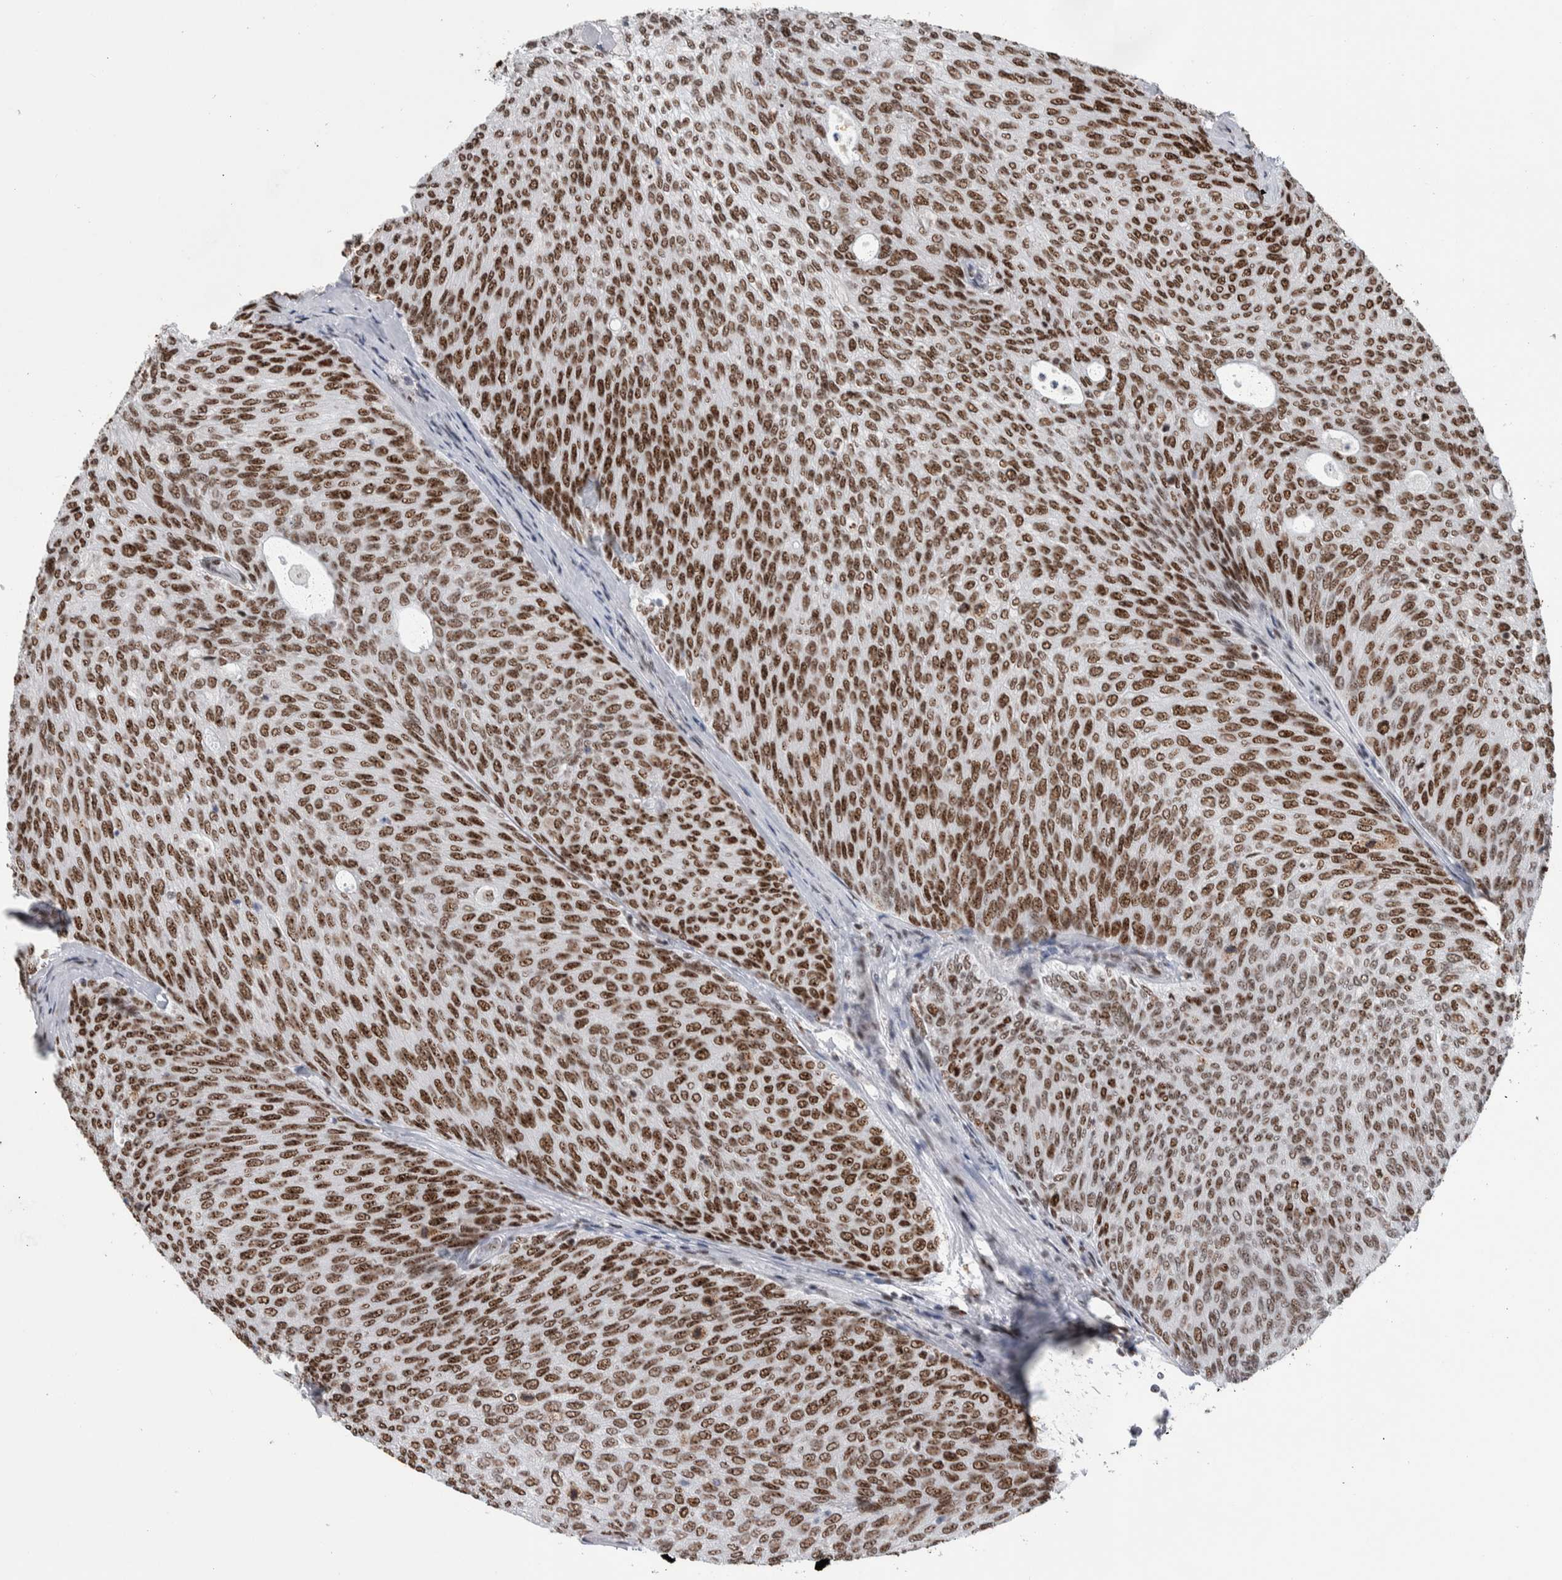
{"staining": {"intensity": "moderate", "quantity": ">75%", "location": "nuclear"}, "tissue": "urothelial cancer", "cell_type": "Tumor cells", "image_type": "cancer", "snomed": [{"axis": "morphology", "description": "Urothelial carcinoma, Low grade"}, {"axis": "topography", "description": "Urinary bladder"}], "caption": "IHC photomicrograph of low-grade urothelial carcinoma stained for a protein (brown), which shows medium levels of moderate nuclear expression in approximately >75% of tumor cells.", "gene": "NCL", "patient": {"sex": "female", "age": 79}}